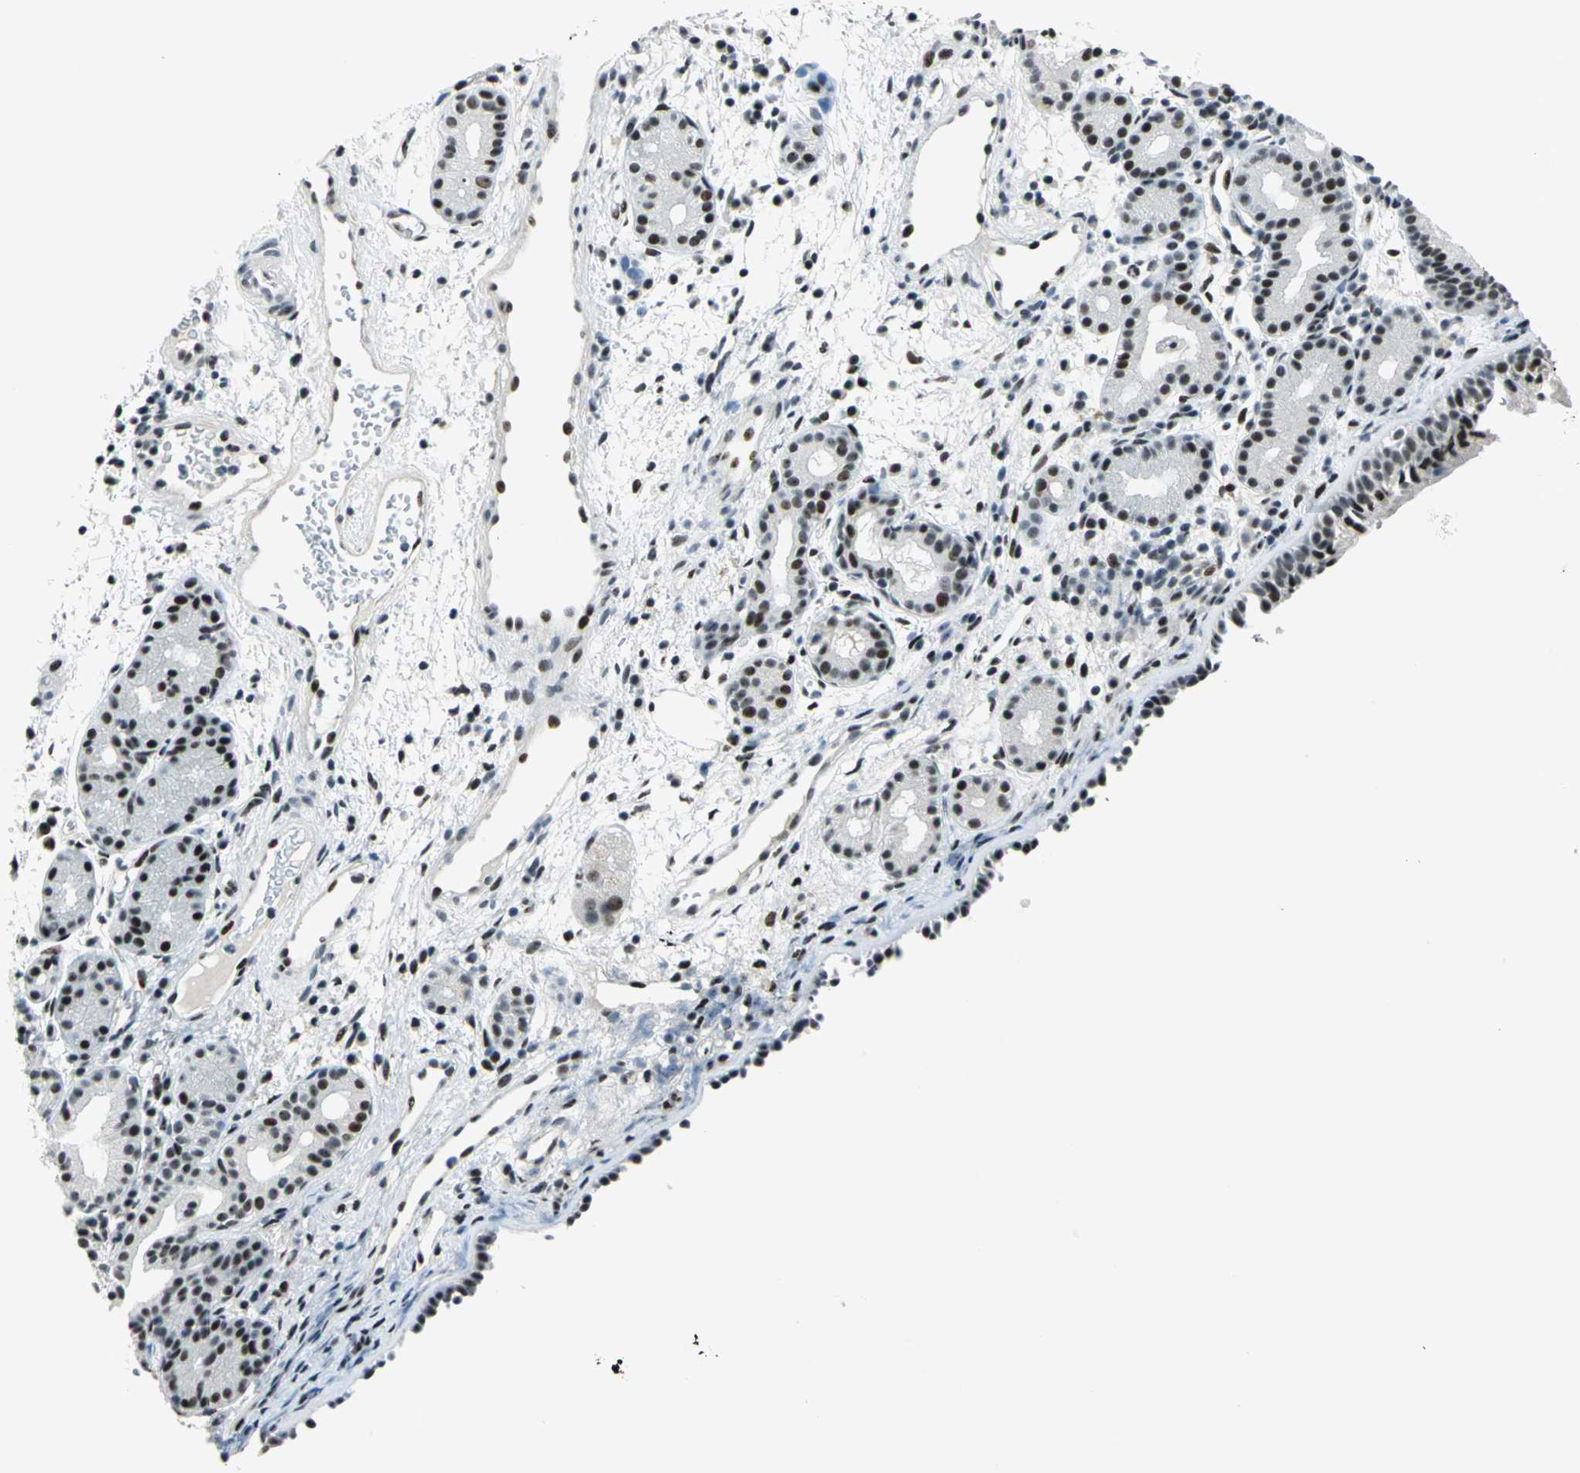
{"staining": {"intensity": "strong", "quantity": ">75%", "location": "nuclear"}, "tissue": "nasopharynx", "cell_type": "Respiratory epithelial cells", "image_type": "normal", "snomed": [{"axis": "morphology", "description": "Normal tissue, NOS"}, {"axis": "morphology", "description": "Inflammation, NOS"}, {"axis": "topography", "description": "Nasopharynx"}], "caption": "A high amount of strong nuclear expression is appreciated in approximately >75% of respiratory epithelial cells in normal nasopharynx. The staining was performed using DAB (3,3'-diaminobenzidine) to visualize the protein expression in brown, while the nuclei were stained in blue with hematoxylin (Magnification: 20x).", "gene": "KAT6B", "patient": {"sex": "female", "age": 55}}